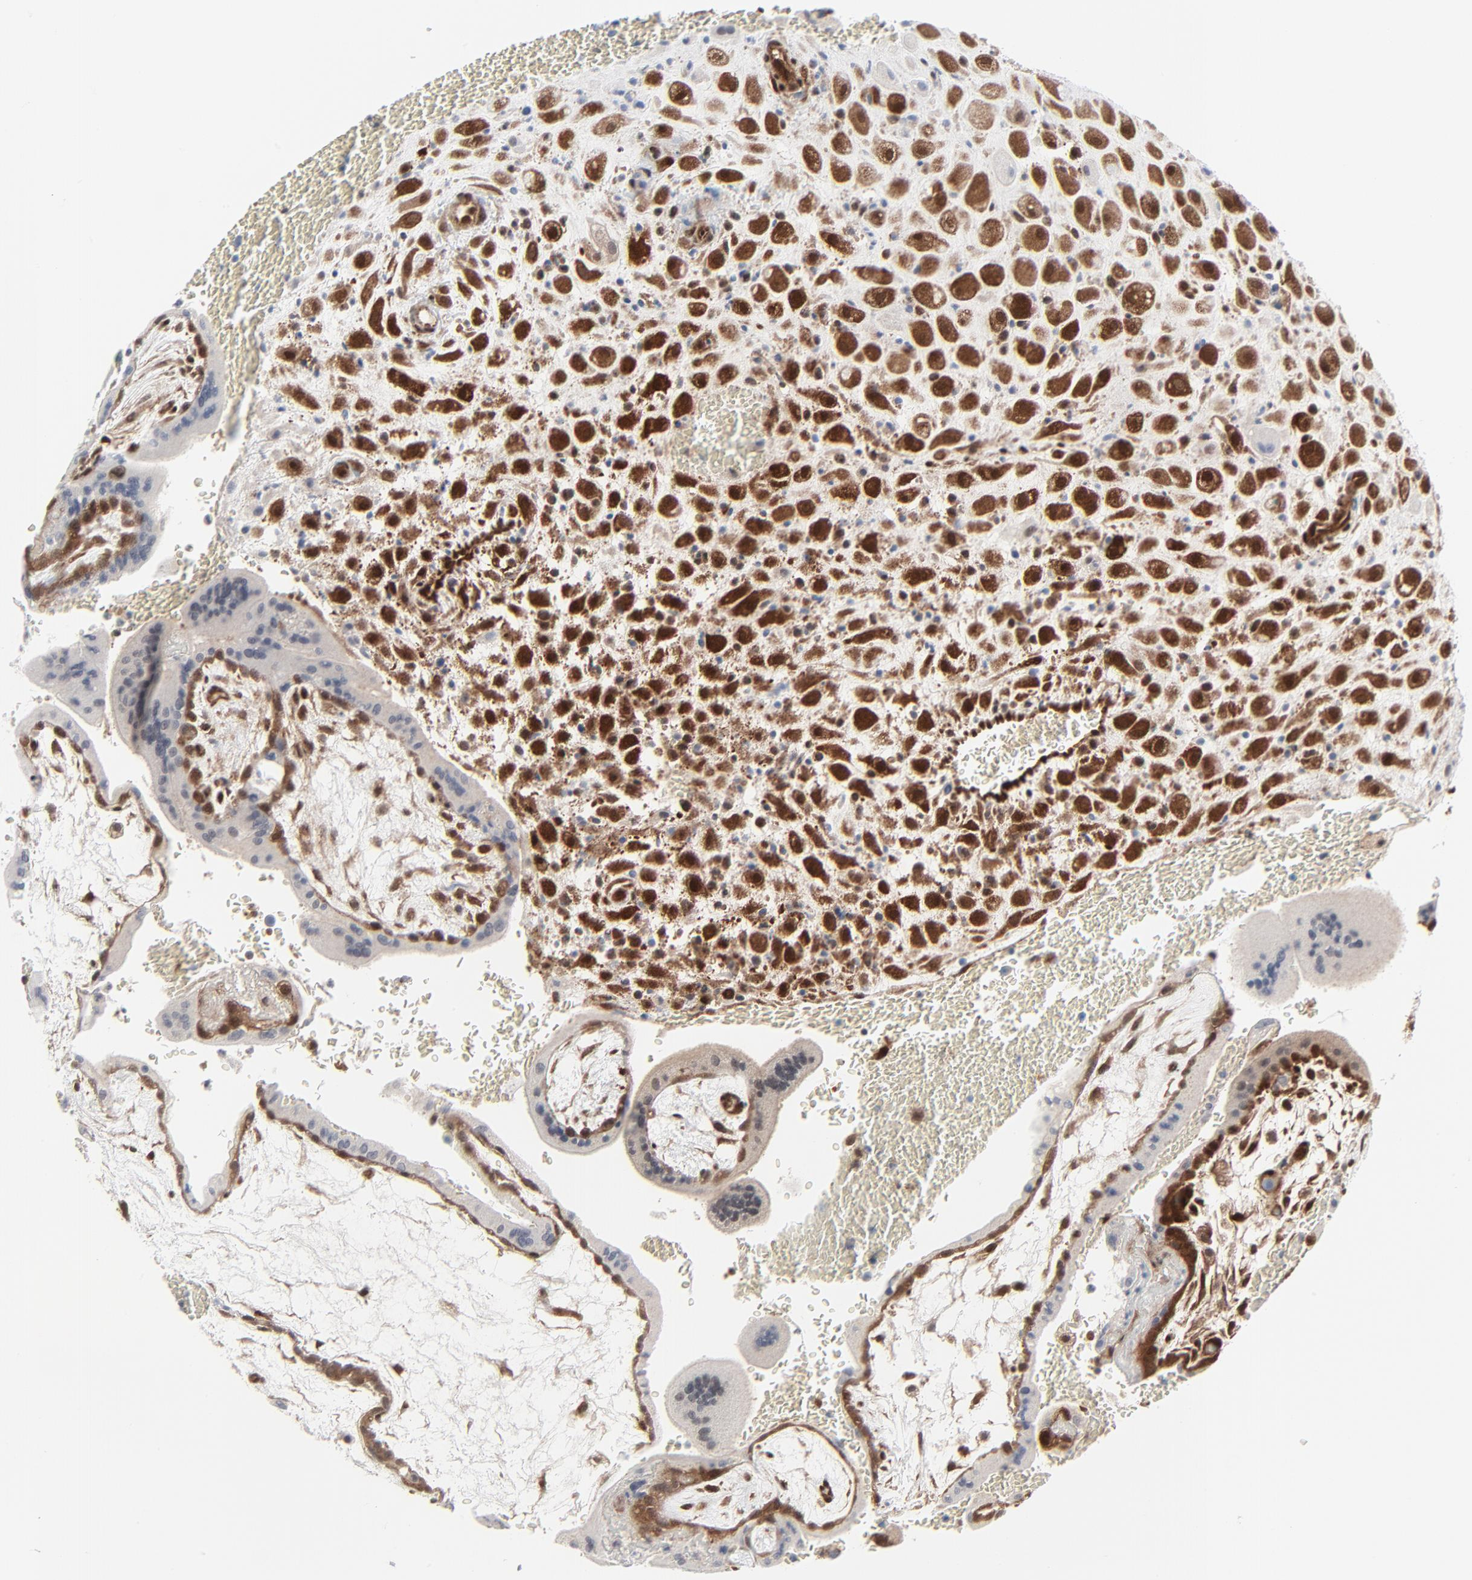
{"staining": {"intensity": "strong", "quantity": ">75%", "location": "cytoplasmic/membranous,nuclear"}, "tissue": "placenta", "cell_type": "Decidual cells", "image_type": "normal", "snomed": [{"axis": "morphology", "description": "Normal tissue, NOS"}, {"axis": "topography", "description": "Placenta"}], "caption": "The photomicrograph shows immunohistochemical staining of benign placenta. There is strong cytoplasmic/membranous,nuclear expression is identified in about >75% of decidual cells. (Brightfield microscopy of DAB IHC at high magnification).", "gene": "AKT1", "patient": {"sex": "female", "age": 35}}